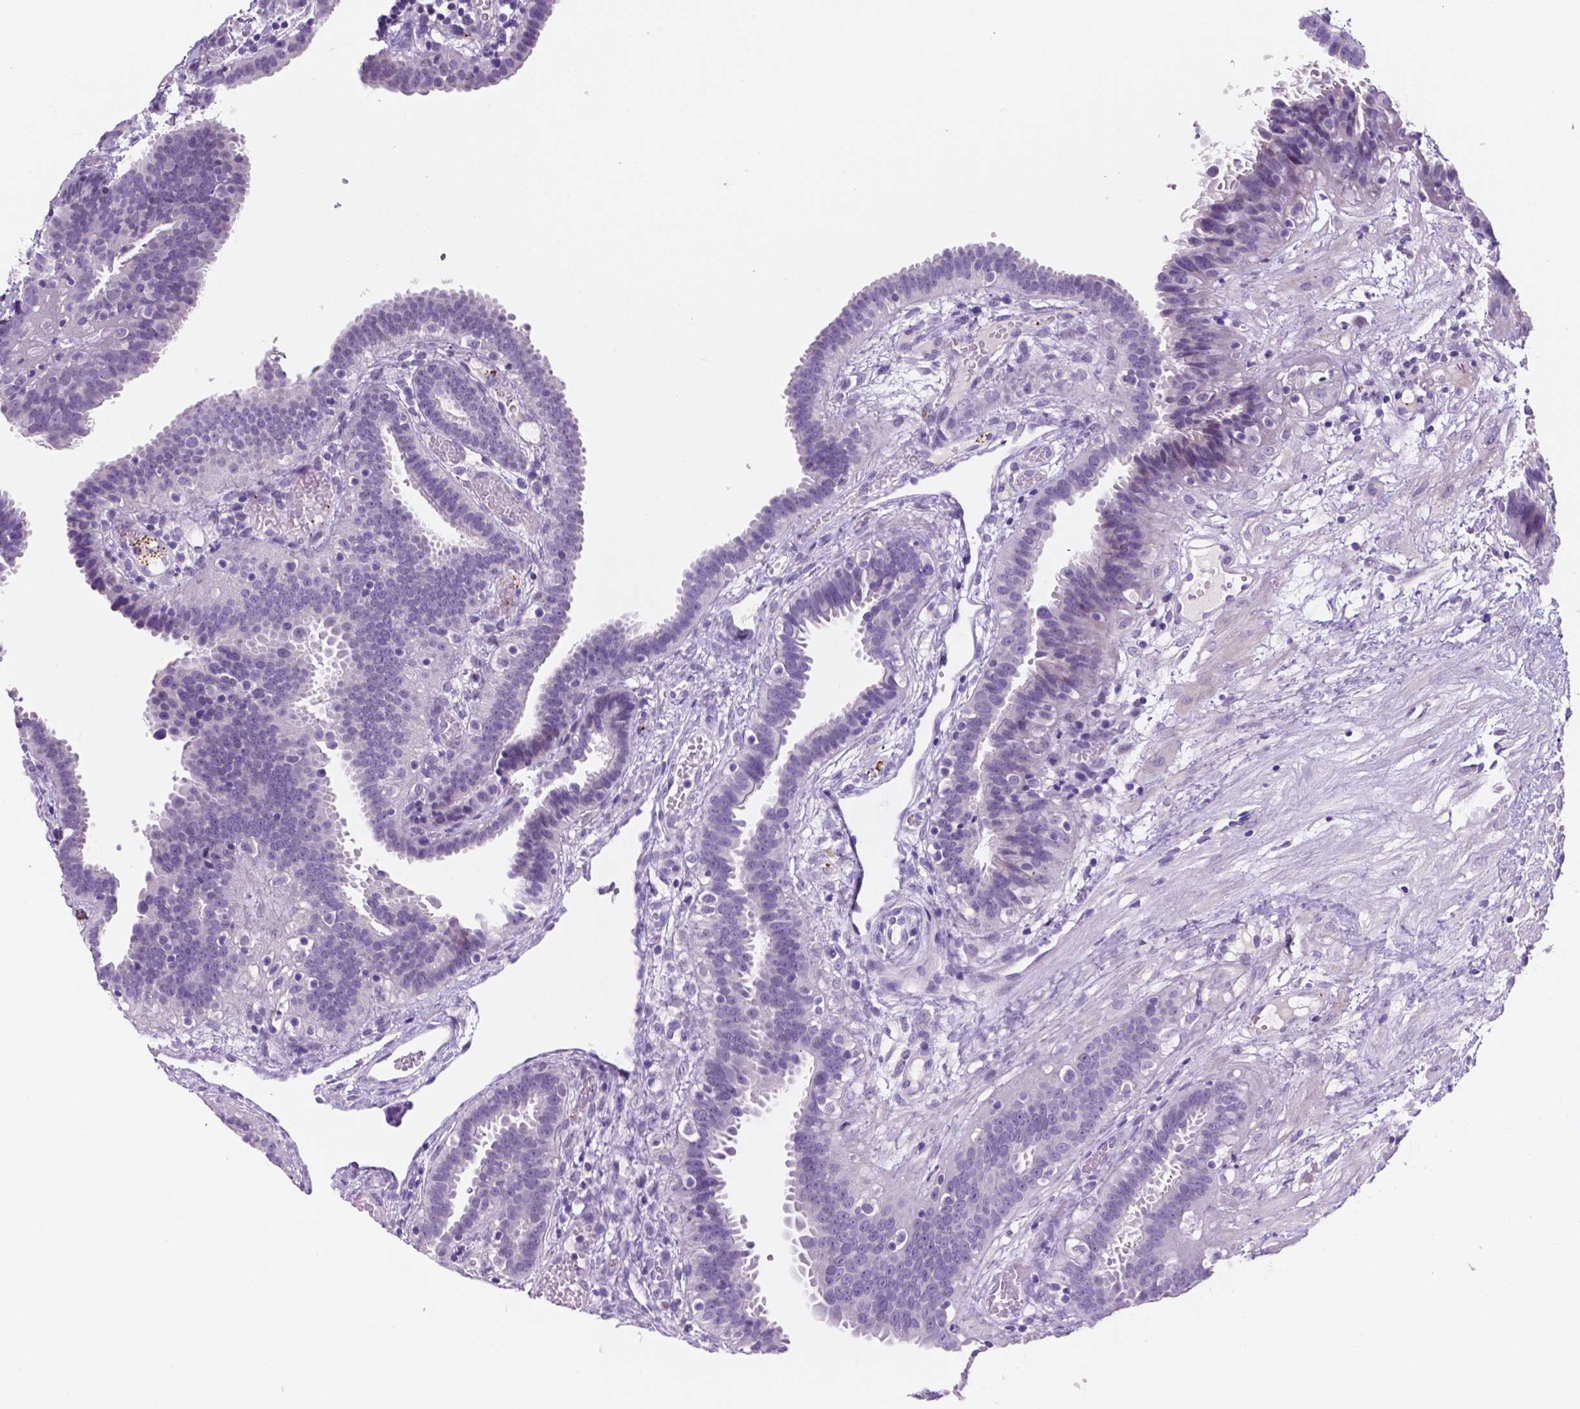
{"staining": {"intensity": "negative", "quantity": "none", "location": "none"}, "tissue": "fallopian tube", "cell_type": "Glandular cells", "image_type": "normal", "snomed": [{"axis": "morphology", "description": "Normal tissue, NOS"}, {"axis": "topography", "description": "Fallopian tube"}], "caption": "An image of human fallopian tube is negative for staining in glandular cells. (Stains: DAB (3,3'-diaminobenzidine) immunohistochemistry with hematoxylin counter stain, Microscopy: brightfield microscopy at high magnification).", "gene": "EBLN2", "patient": {"sex": "female", "age": 37}}